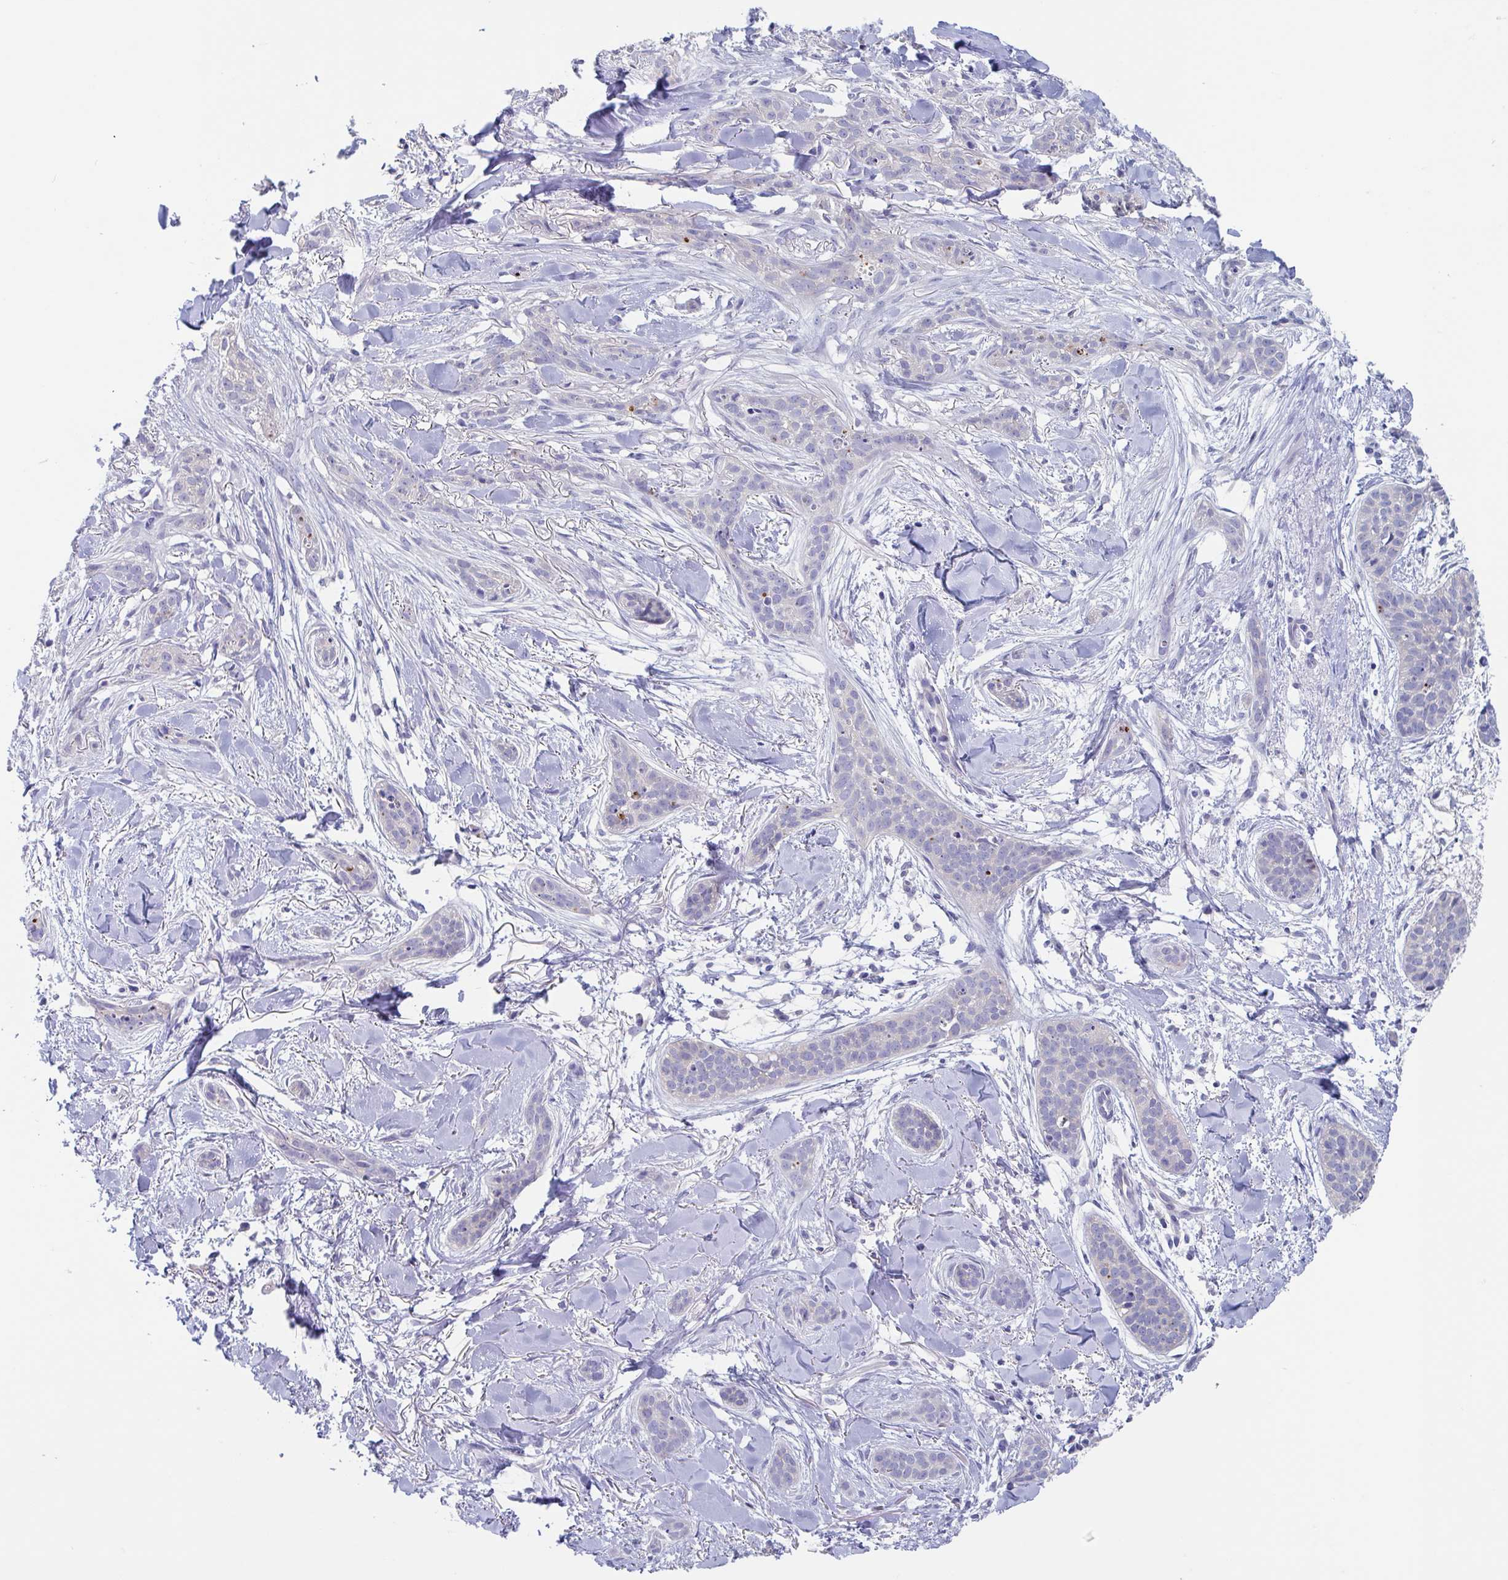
{"staining": {"intensity": "negative", "quantity": "none", "location": "none"}, "tissue": "skin cancer", "cell_type": "Tumor cells", "image_type": "cancer", "snomed": [{"axis": "morphology", "description": "Basal cell carcinoma"}, {"axis": "topography", "description": "Skin"}], "caption": "Tumor cells are negative for protein expression in human skin cancer (basal cell carcinoma).", "gene": "CHMP5", "patient": {"sex": "male", "age": 52}}